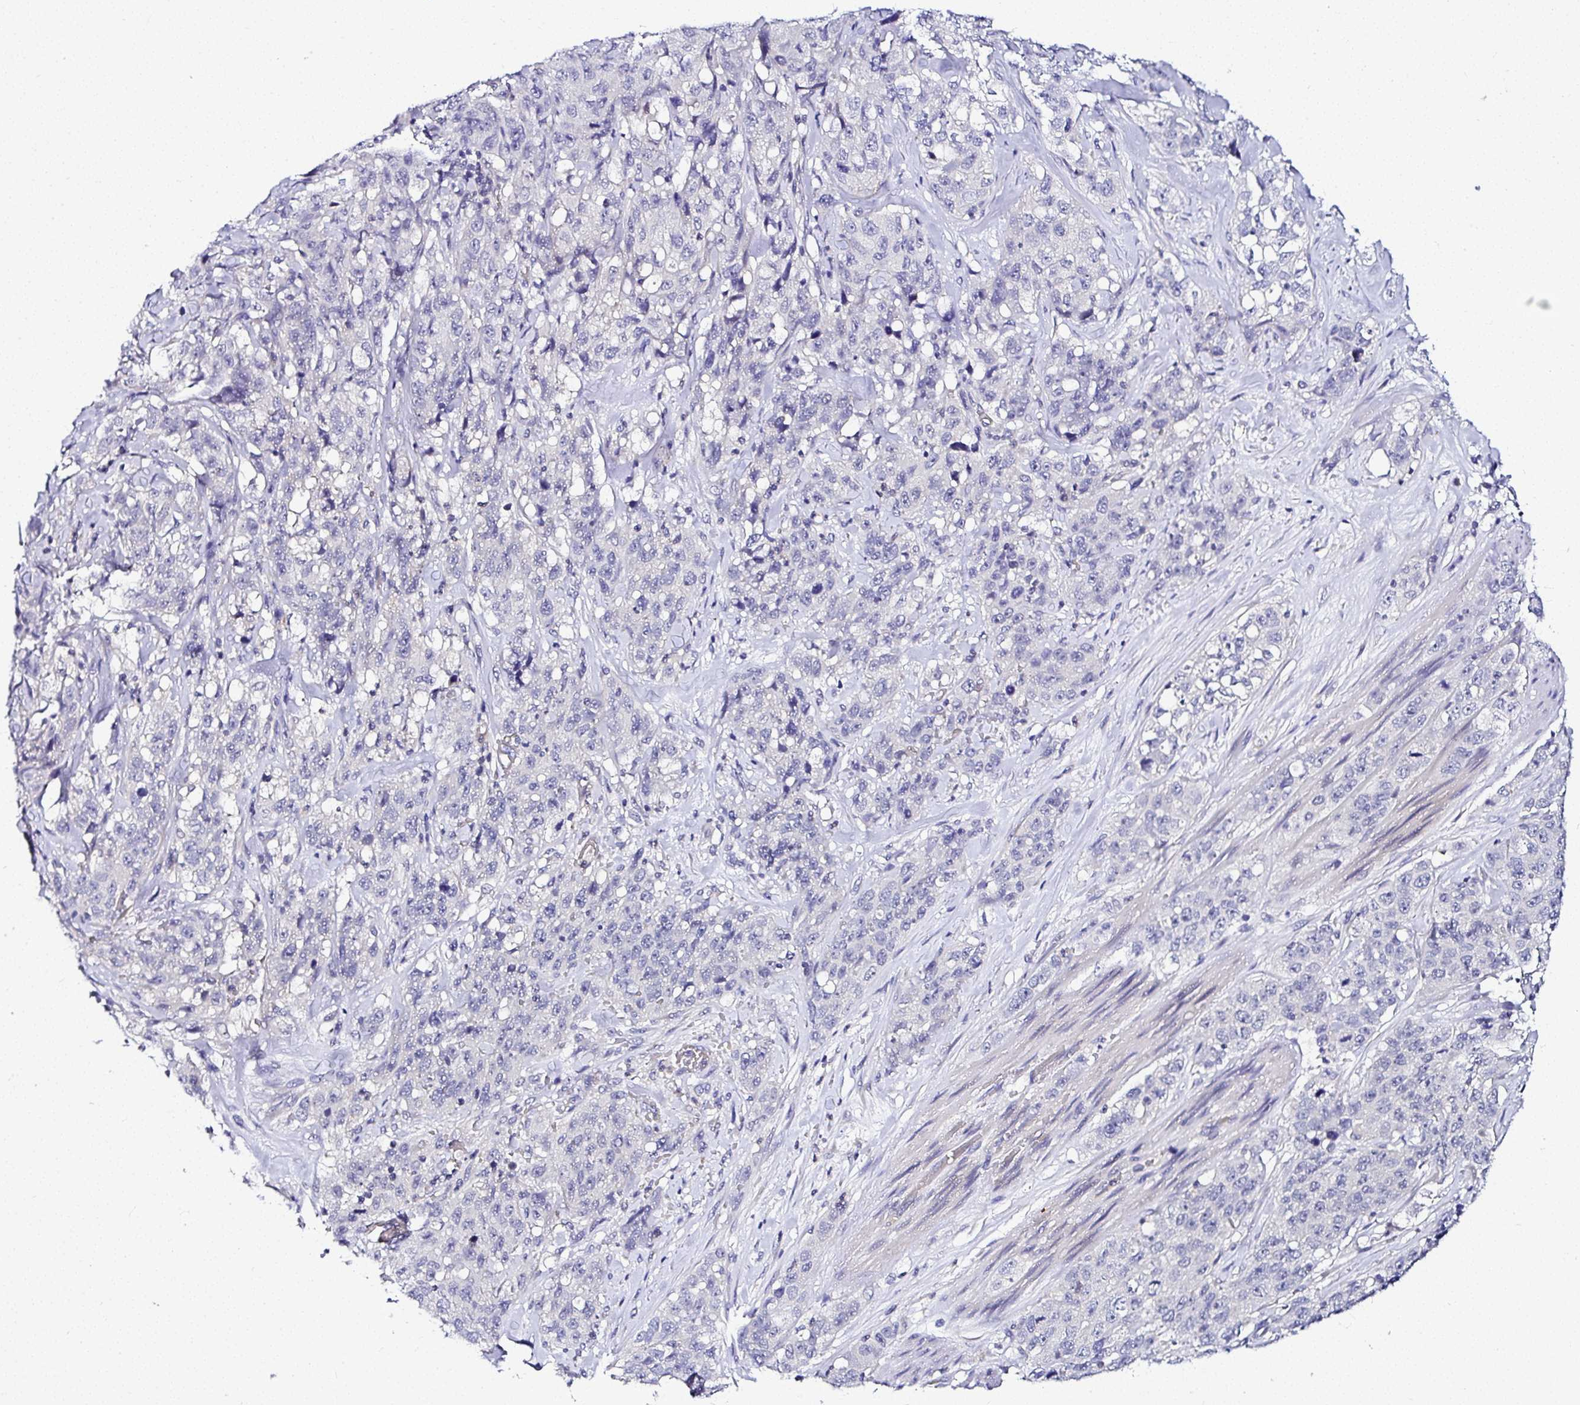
{"staining": {"intensity": "negative", "quantity": "none", "location": "none"}, "tissue": "stomach cancer", "cell_type": "Tumor cells", "image_type": "cancer", "snomed": [{"axis": "morphology", "description": "Adenocarcinoma, NOS"}, {"axis": "topography", "description": "Stomach"}], "caption": "Tumor cells show no significant protein expression in stomach adenocarcinoma.", "gene": "DEPDC5", "patient": {"sex": "male", "age": 48}}